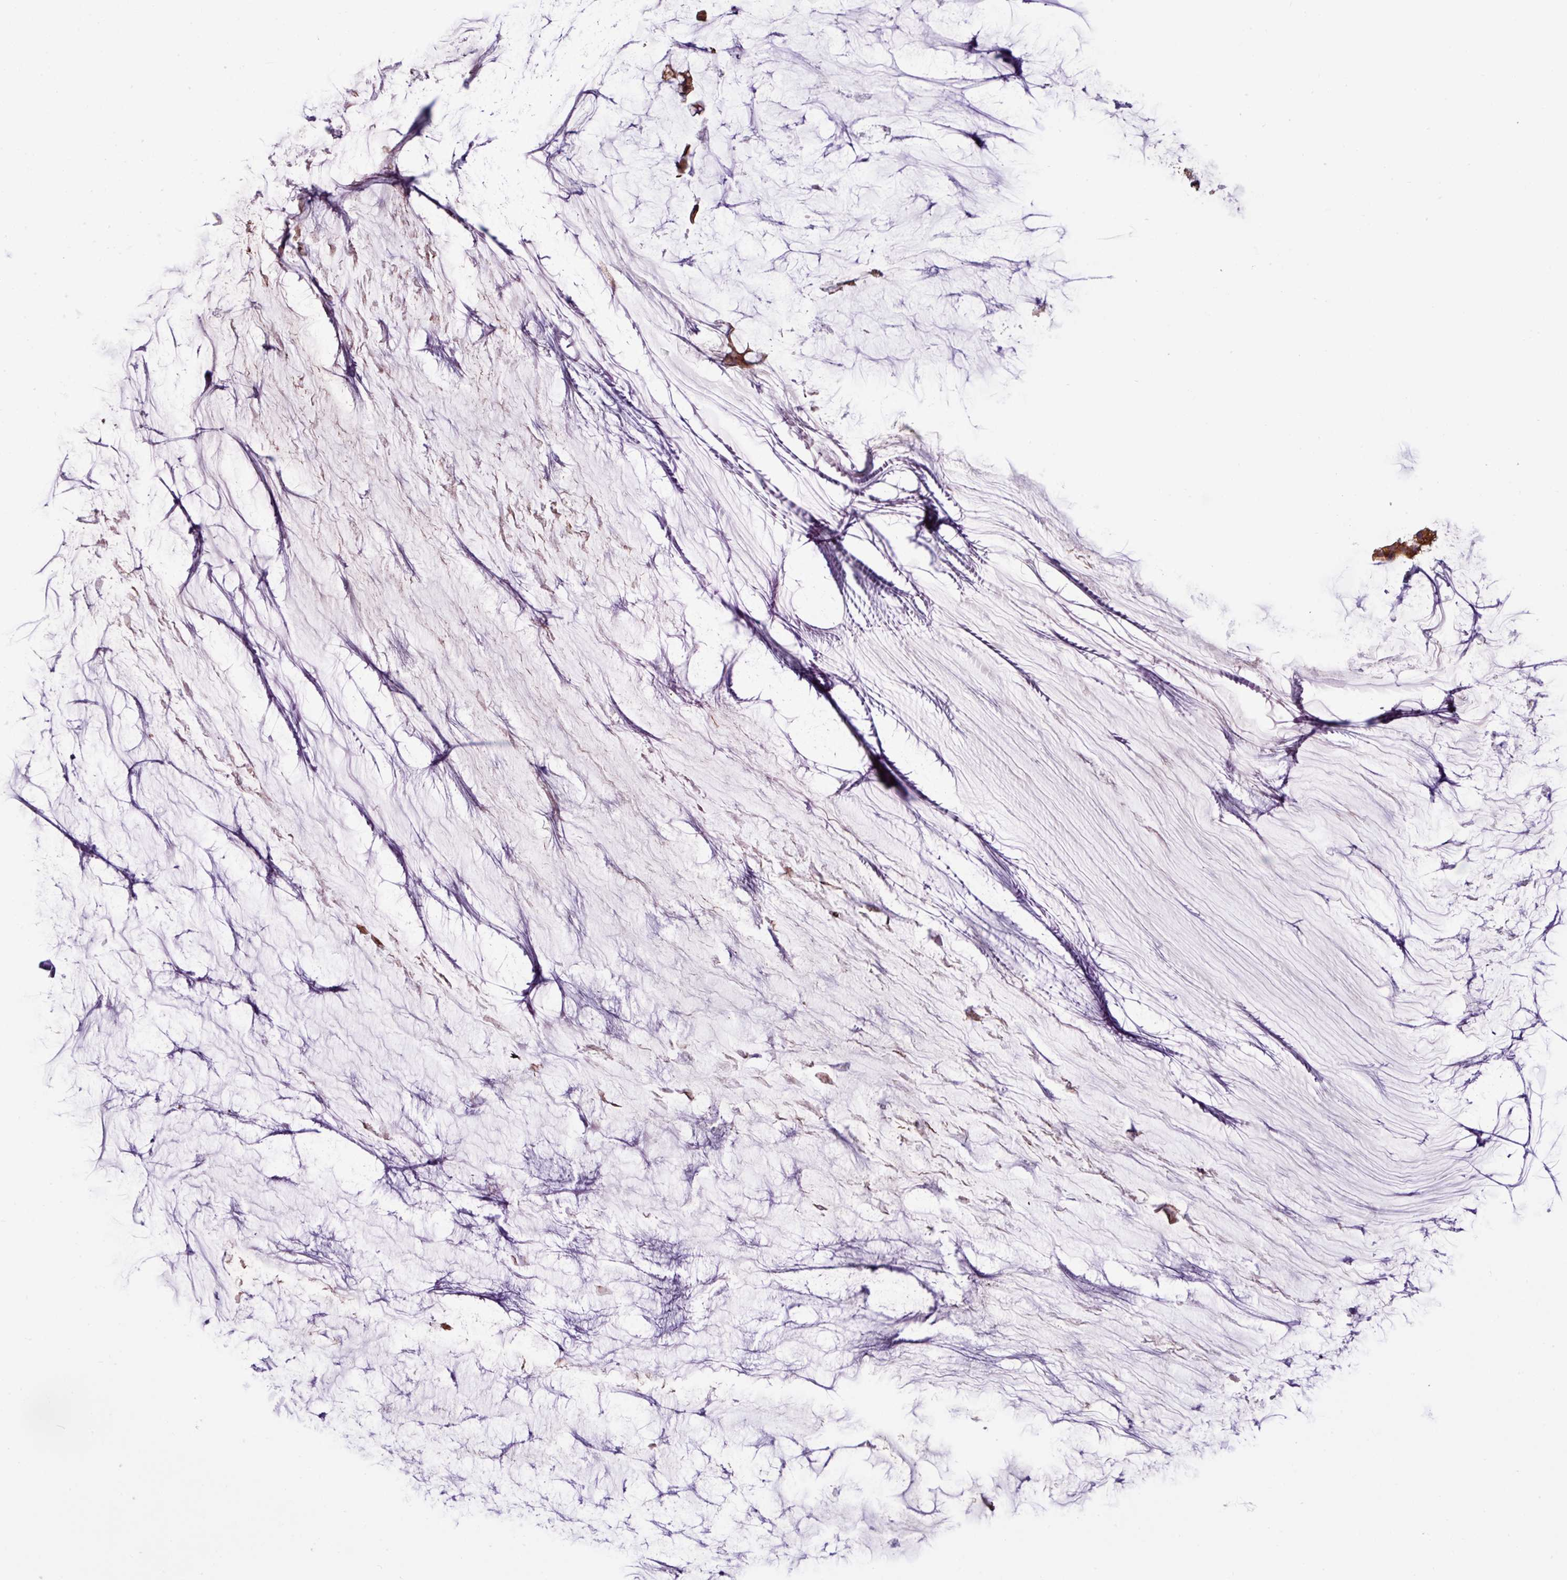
{"staining": {"intensity": "moderate", "quantity": ">75%", "location": "cytoplasmic/membranous"}, "tissue": "ovarian cancer", "cell_type": "Tumor cells", "image_type": "cancer", "snomed": [{"axis": "morphology", "description": "Cystadenocarcinoma, mucinous, NOS"}, {"axis": "topography", "description": "Ovary"}], "caption": "Immunohistochemistry (IHC) of ovarian cancer shows medium levels of moderate cytoplasmic/membranous expression in approximately >75% of tumor cells. (Brightfield microscopy of DAB IHC at high magnification).", "gene": "RAB19", "patient": {"sex": "female", "age": 39}}